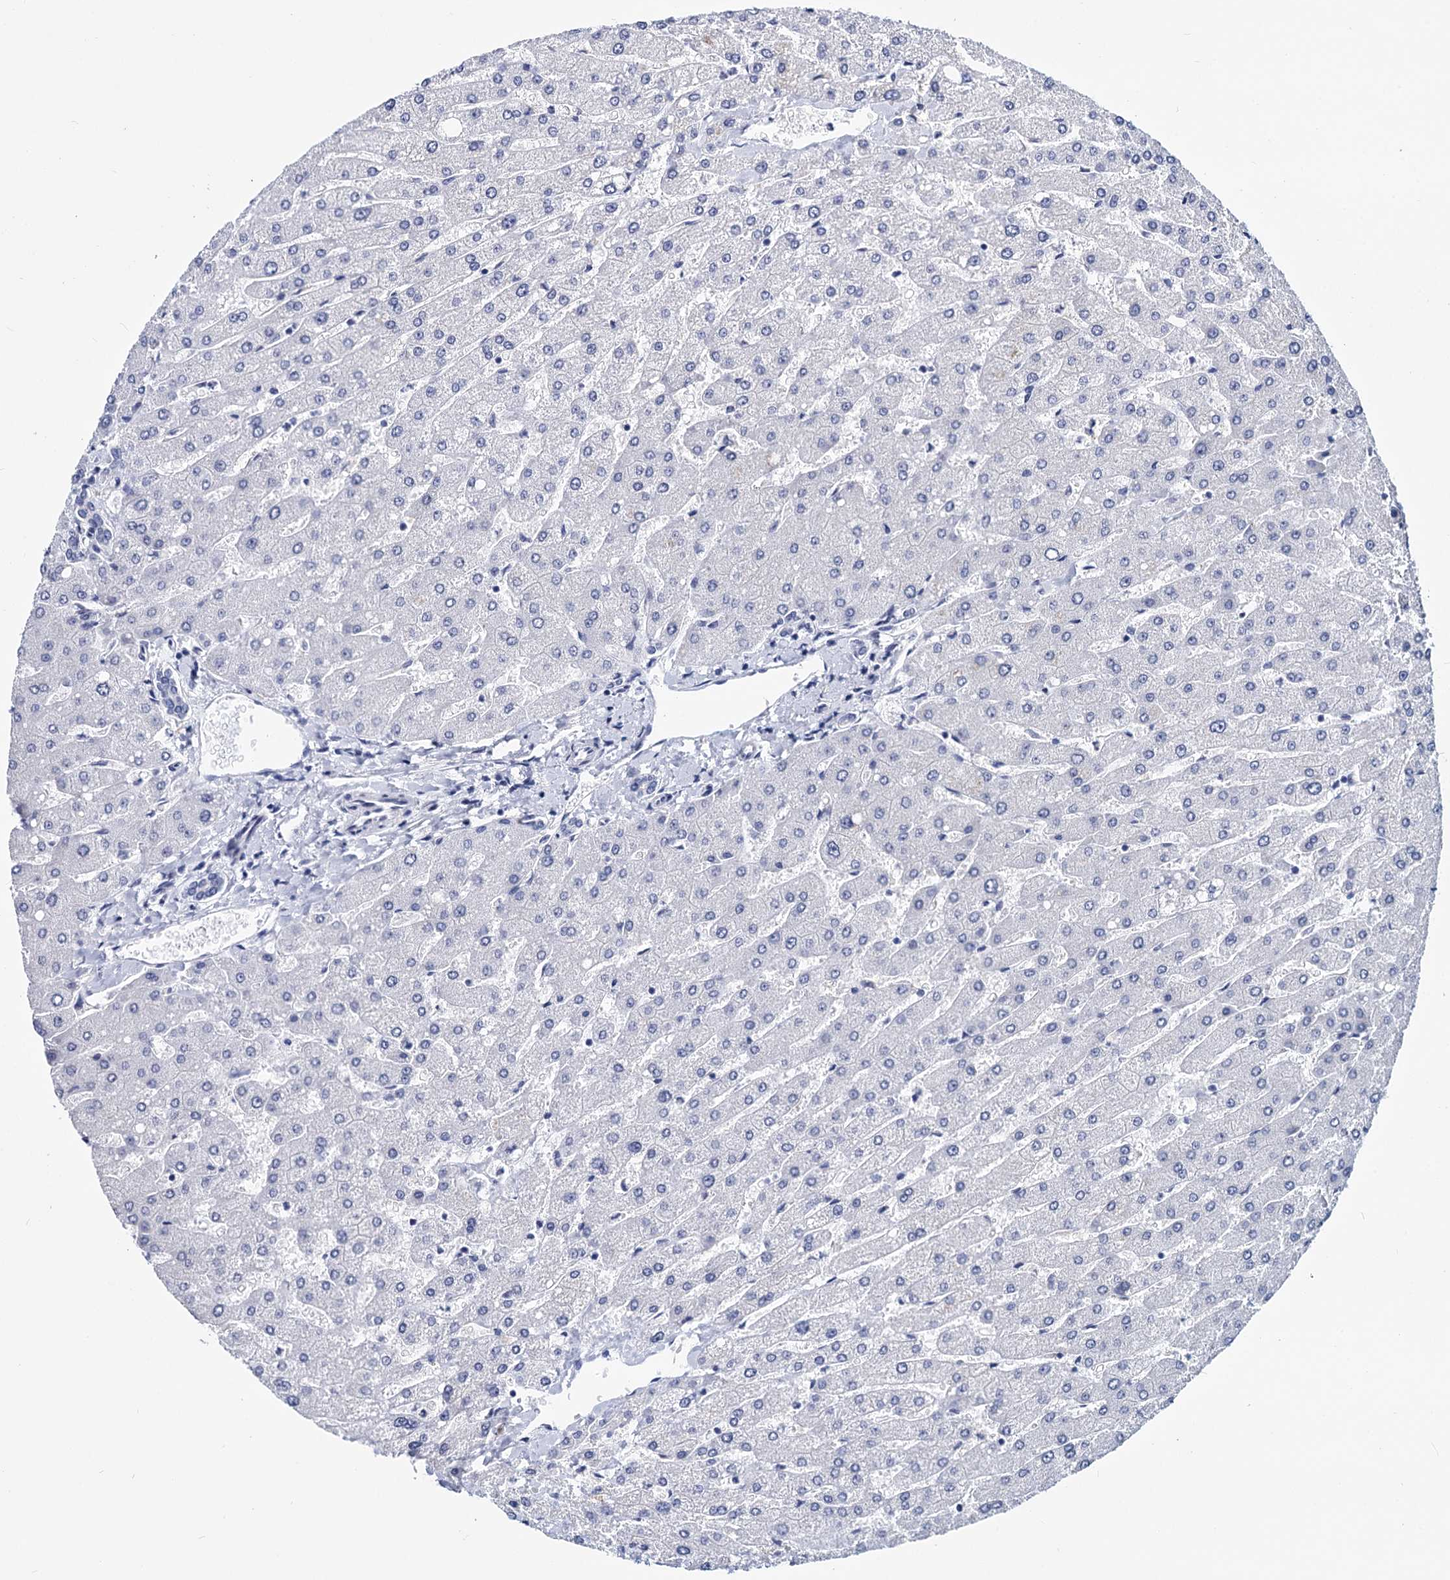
{"staining": {"intensity": "negative", "quantity": "none", "location": "none"}, "tissue": "liver", "cell_type": "Cholangiocytes", "image_type": "normal", "snomed": [{"axis": "morphology", "description": "Normal tissue, NOS"}, {"axis": "topography", "description": "Liver"}], "caption": "Immunohistochemistry (IHC) histopathology image of unremarkable liver: liver stained with DAB (3,3'-diaminobenzidine) exhibits no significant protein staining in cholangiocytes. (Stains: DAB (3,3'-diaminobenzidine) IHC with hematoxylin counter stain, Microscopy: brightfield microscopy at high magnification).", "gene": "MAGEA4", "patient": {"sex": "male", "age": 55}}